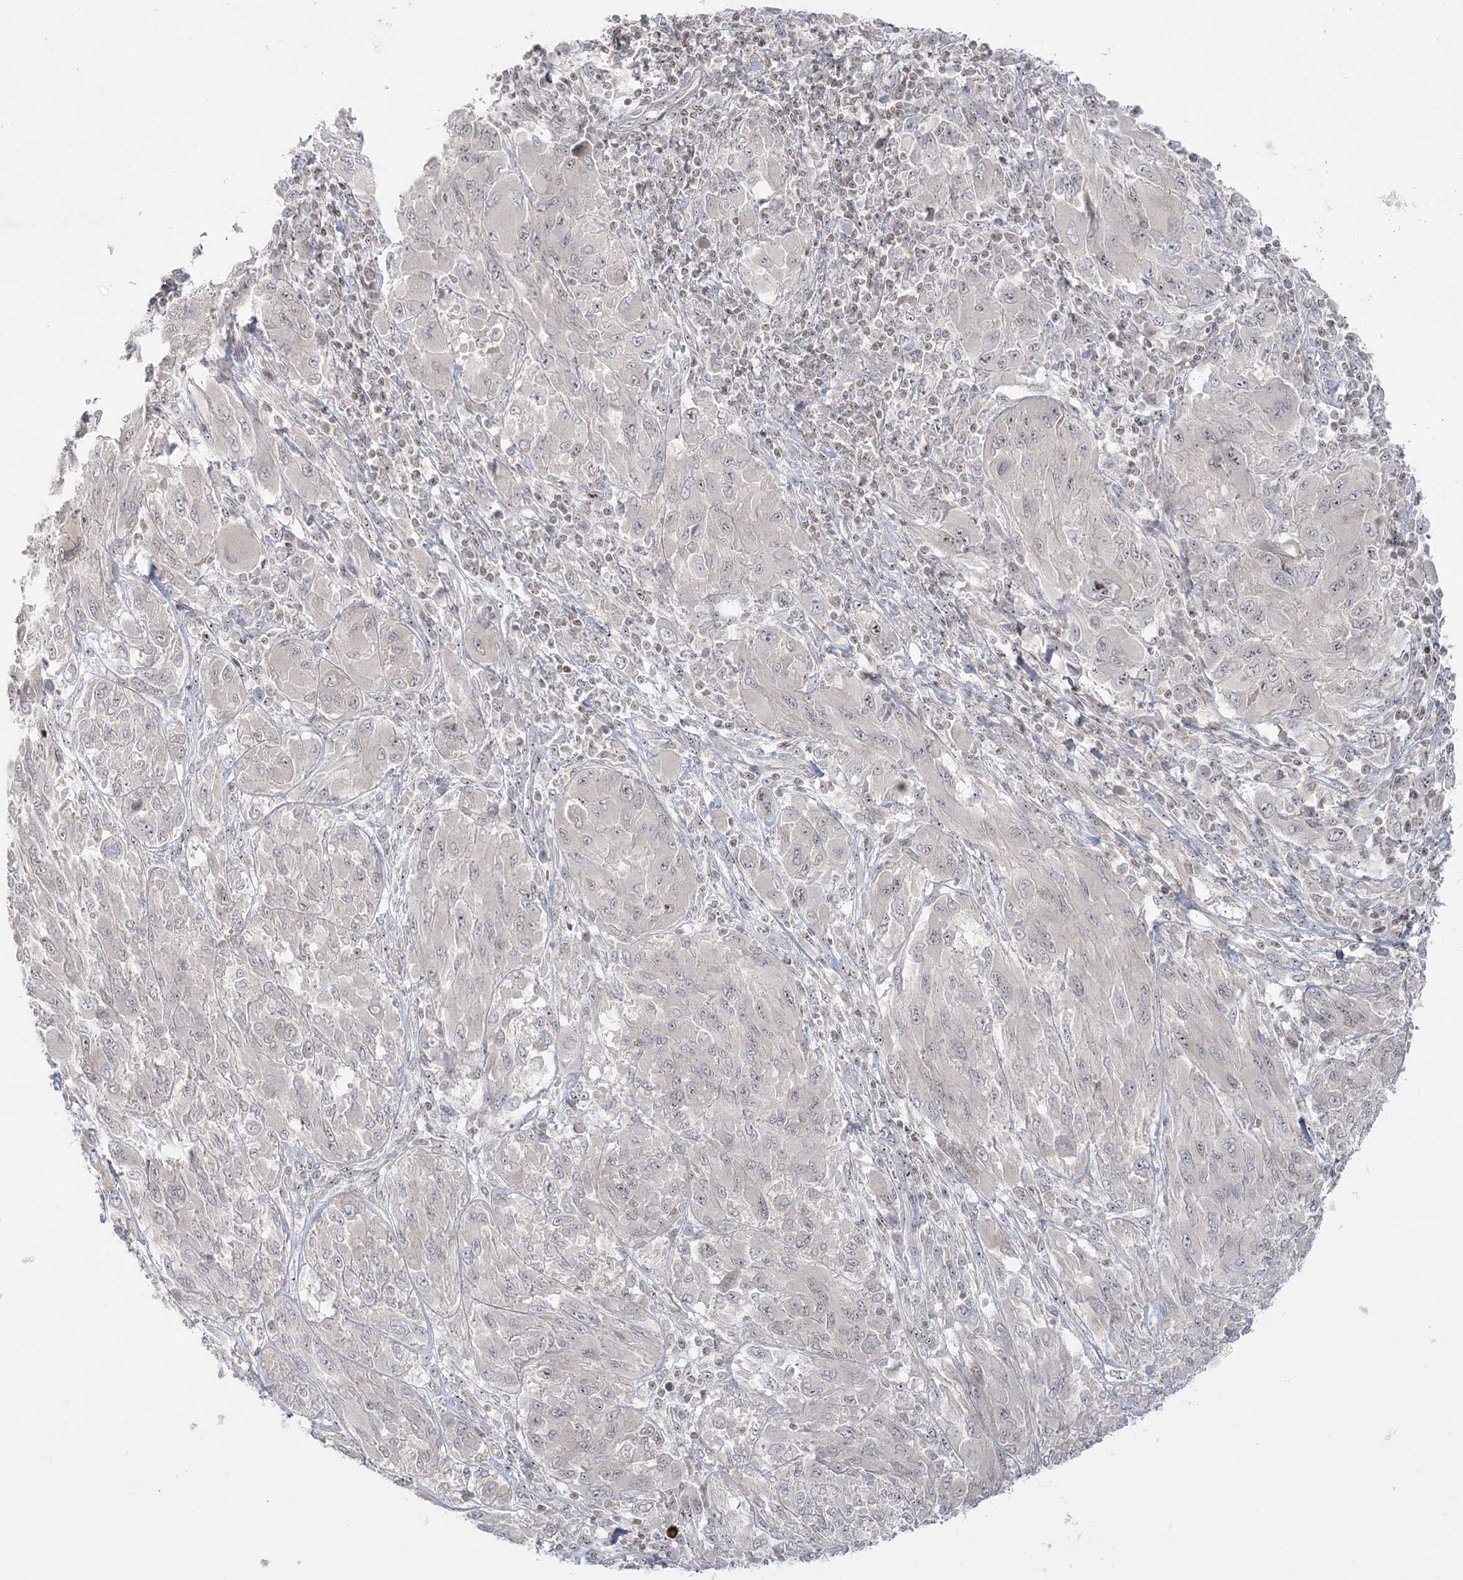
{"staining": {"intensity": "negative", "quantity": "none", "location": "none"}, "tissue": "melanoma", "cell_type": "Tumor cells", "image_type": "cancer", "snomed": [{"axis": "morphology", "description": "Malignant melanoma, NOS"}, {"axis": "topography", "description": "Skin"}], "caption": "Tumor cells show no significant expression in melanoma.", "gene": "SH3BP4", "patient": {"sex": "female", "age": 91}}